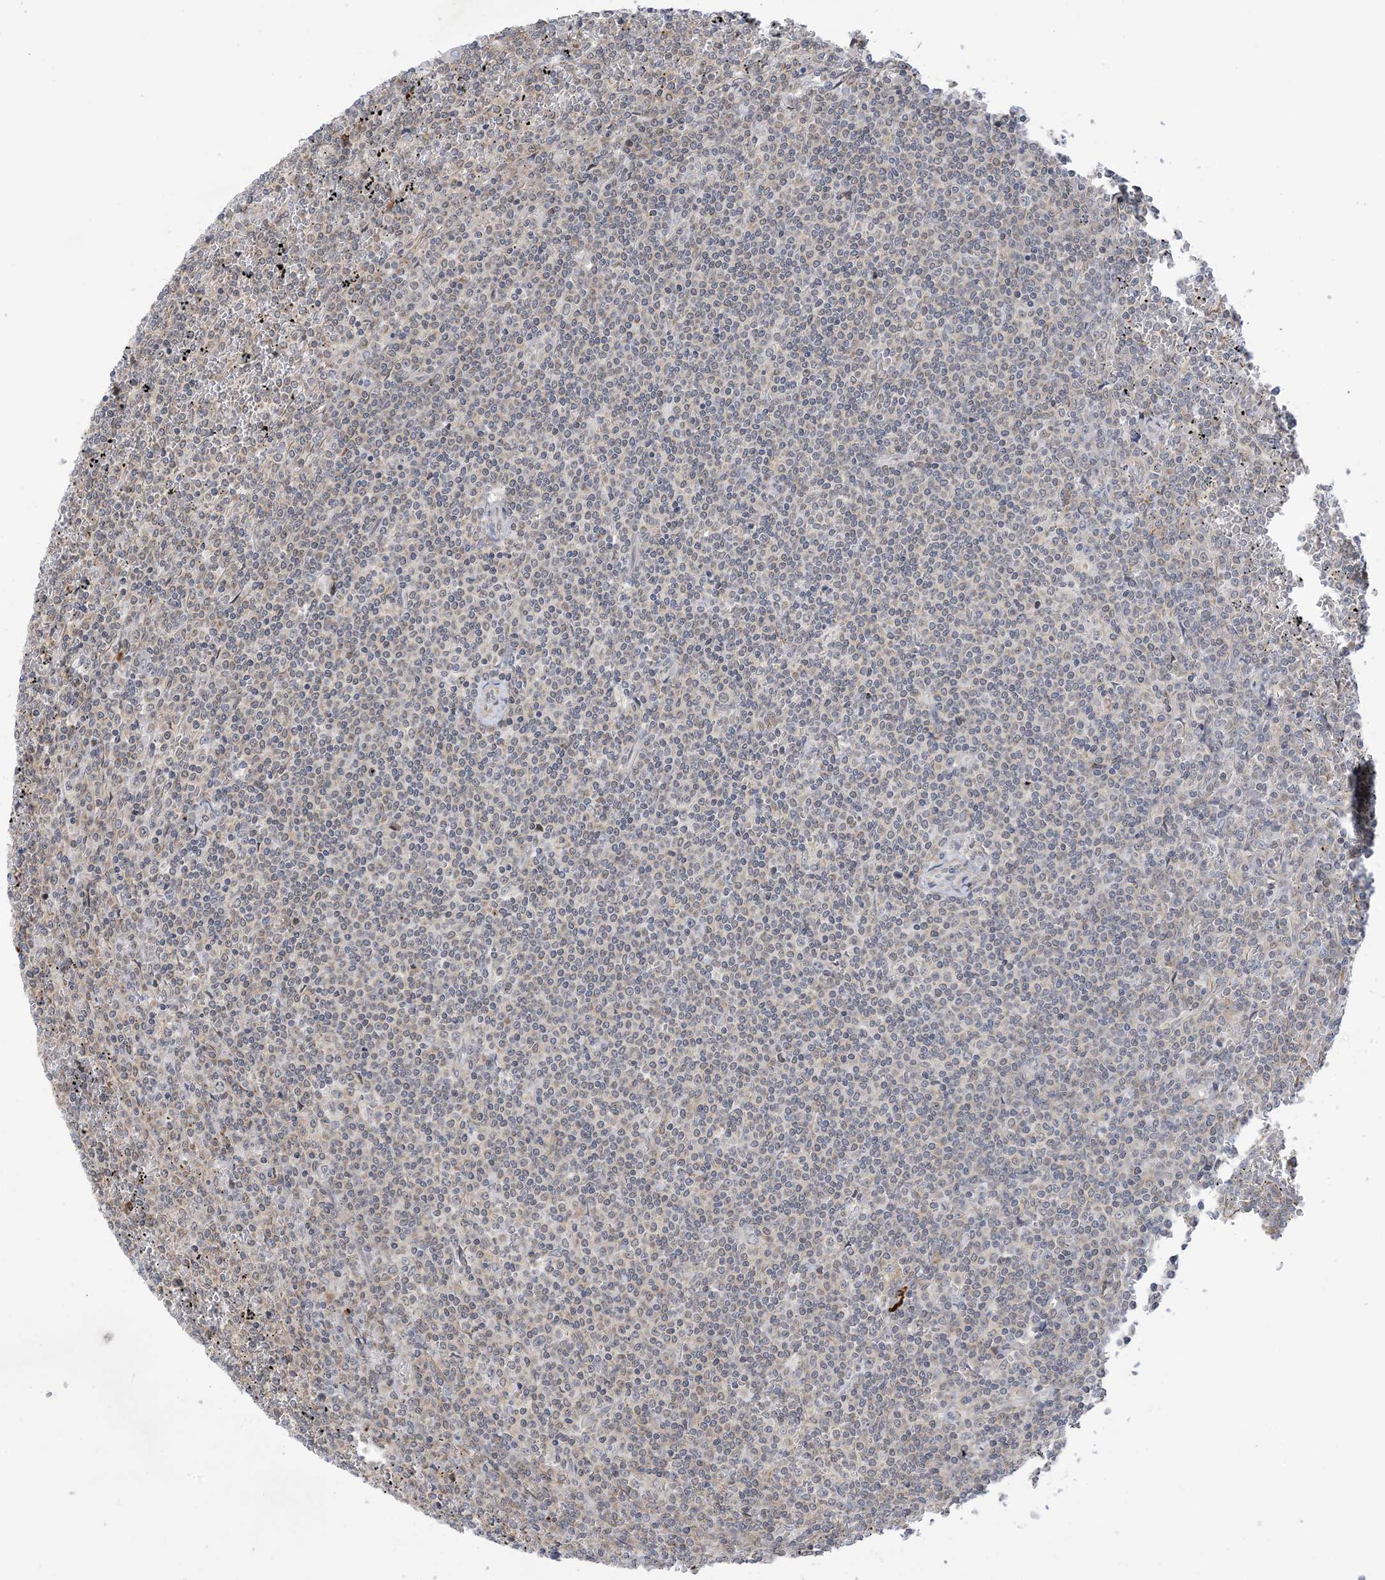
{"staining": {"intensity": "negative", "quantity": "none", "location": "none"}, "tissue": "lymphoma", "cell_type": "Tumor cells", "image_type": "cancer", "snomed": [{"axis": "morphology", "description": "Malignant lymphoma, non-Hodgkin's type, Low grade"}, {"axis": "topography", "description": "Spleen"}], "caption": "An immunohistochemistry histopathology image of malignant lymphoma, non-Hodgkin's type (low-grade) is shown. There is no staining in tumor cells of malignant lymphoma, non-Hodgkin's type (low-grade).", "gene": "ZNF8", "patient": {"sex": "female", "age": 19}}